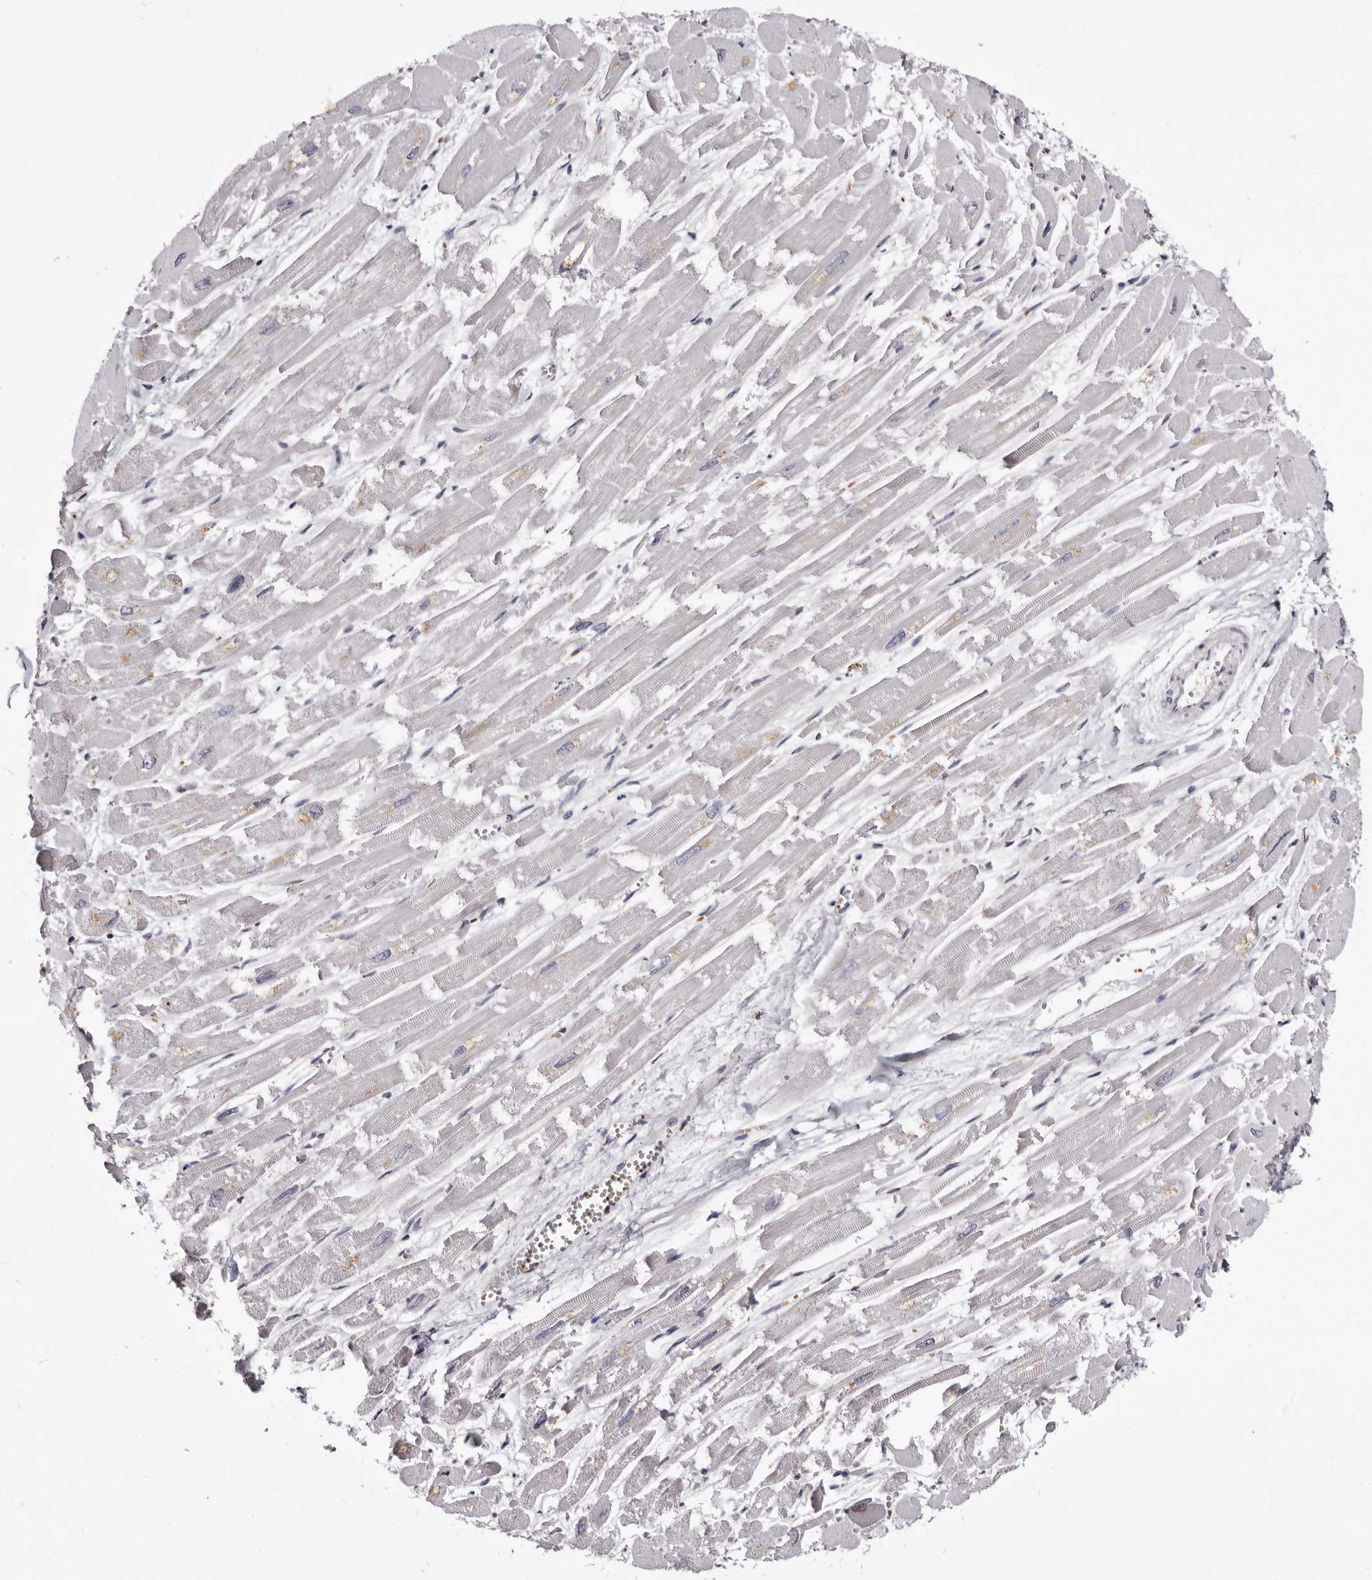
{"staining": {"intensity": "negative", "quantity": "none", "location": "none"}, "tissue": "heart muscle", "cell_type": "Cardiomyocytes", "image_type": "normal", "snomed": [{"axis": "morphology", "description": "Normal tissue, NOS"}, {"axis": "topography", "description": "Heart"}], "caption": "High power microscopy micrograph of an immunohistochemistry (IHC) image of normal heart muscle, revealing no significant expression in cardiomyocytes.", "gene": "BPGM", "patient": {"sex": "male", "age": 54}}